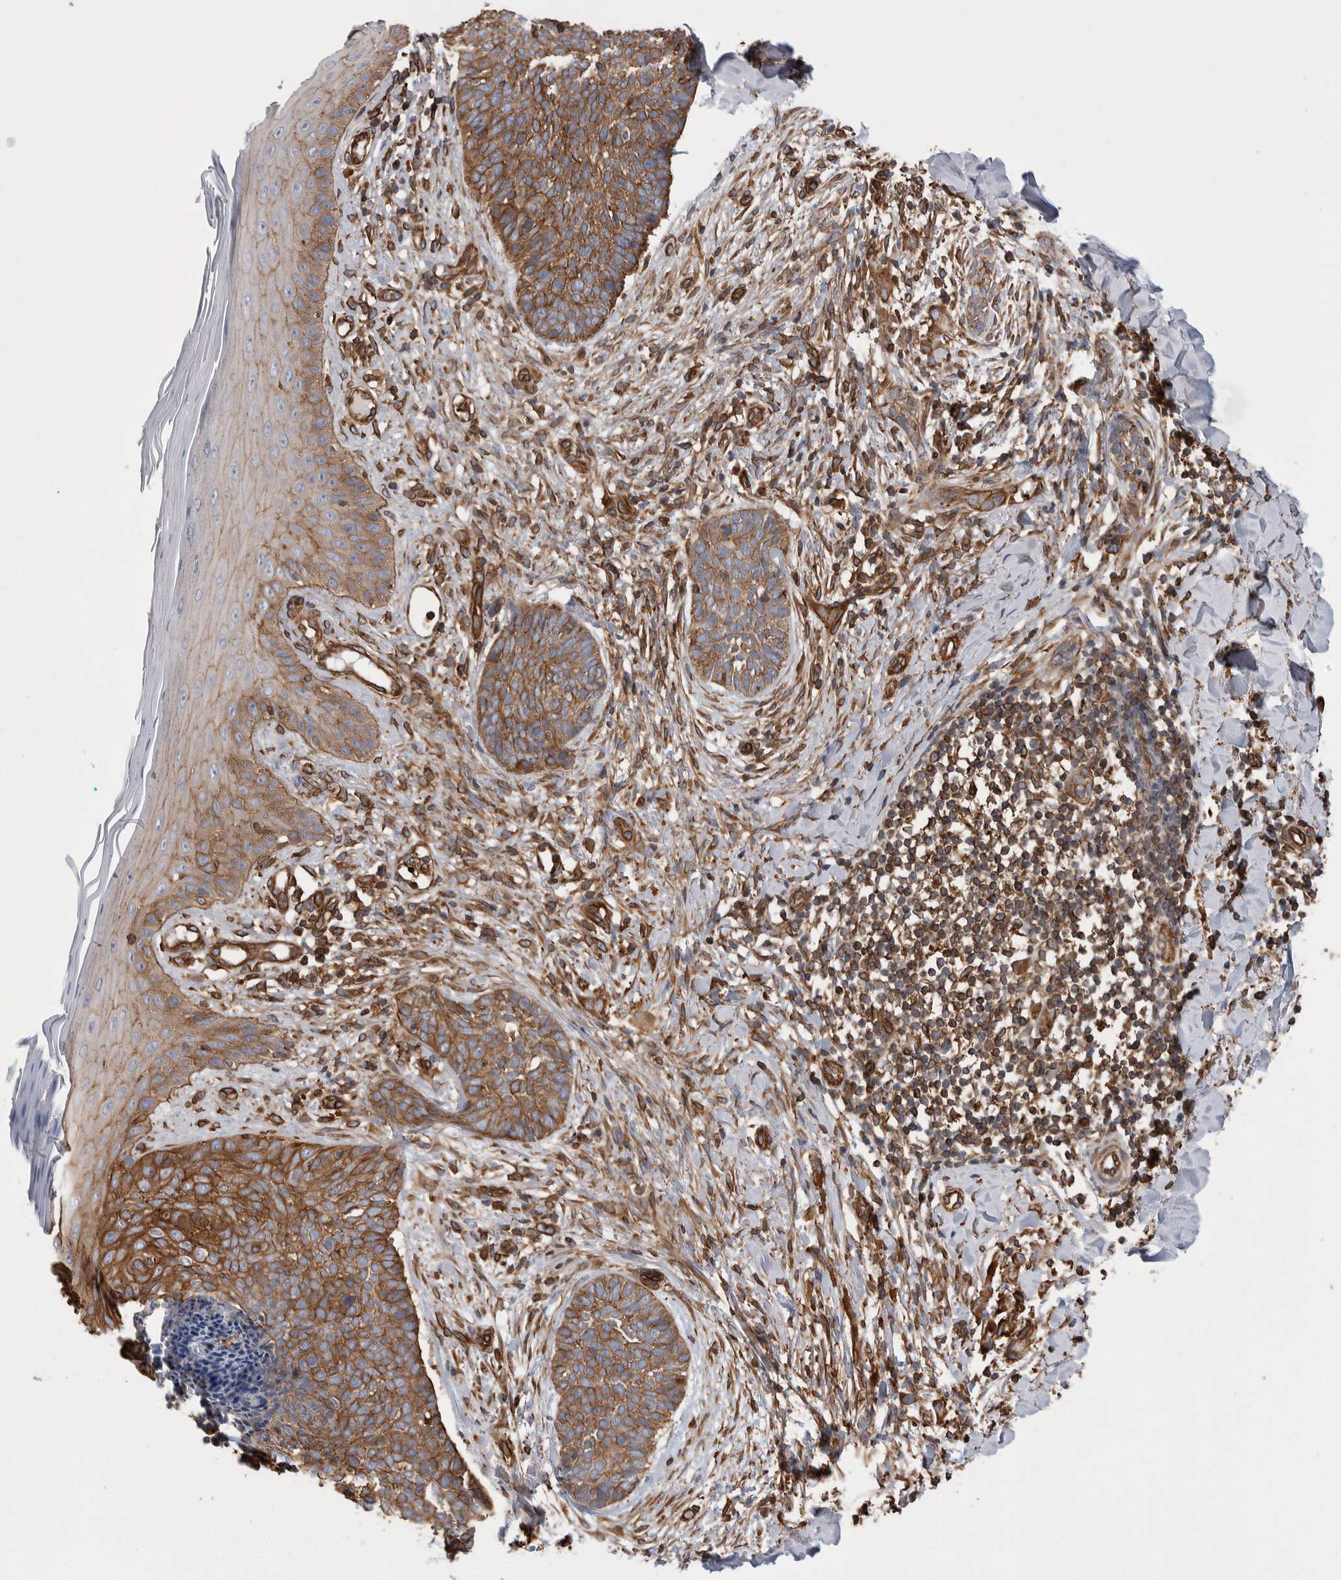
{"staining": {"intensity": "moderate", "quantity": ">75%", "location": "cytoplasmic/membranous"}, "tissue": "skin cancer", "cell_type": "Tumor cells", "image_type": "cancer", "snomed": [{"axis": "morphology", "description": "Normal tissue, NOS"}, {"axis": "morphology", "description": "Basal cell carcinoma"}, {"axis": "topography", "description": "Skin"}], "caption": "An immunohistochemistry photomicrograph of neoplastic tissue is shown. Protein staining in brown labels moderate cytoplasmic/membranous positivity in skin cancer within tumor cells.", "gene": "KIF12", "patient": {"sex": "male", "age": 67}}